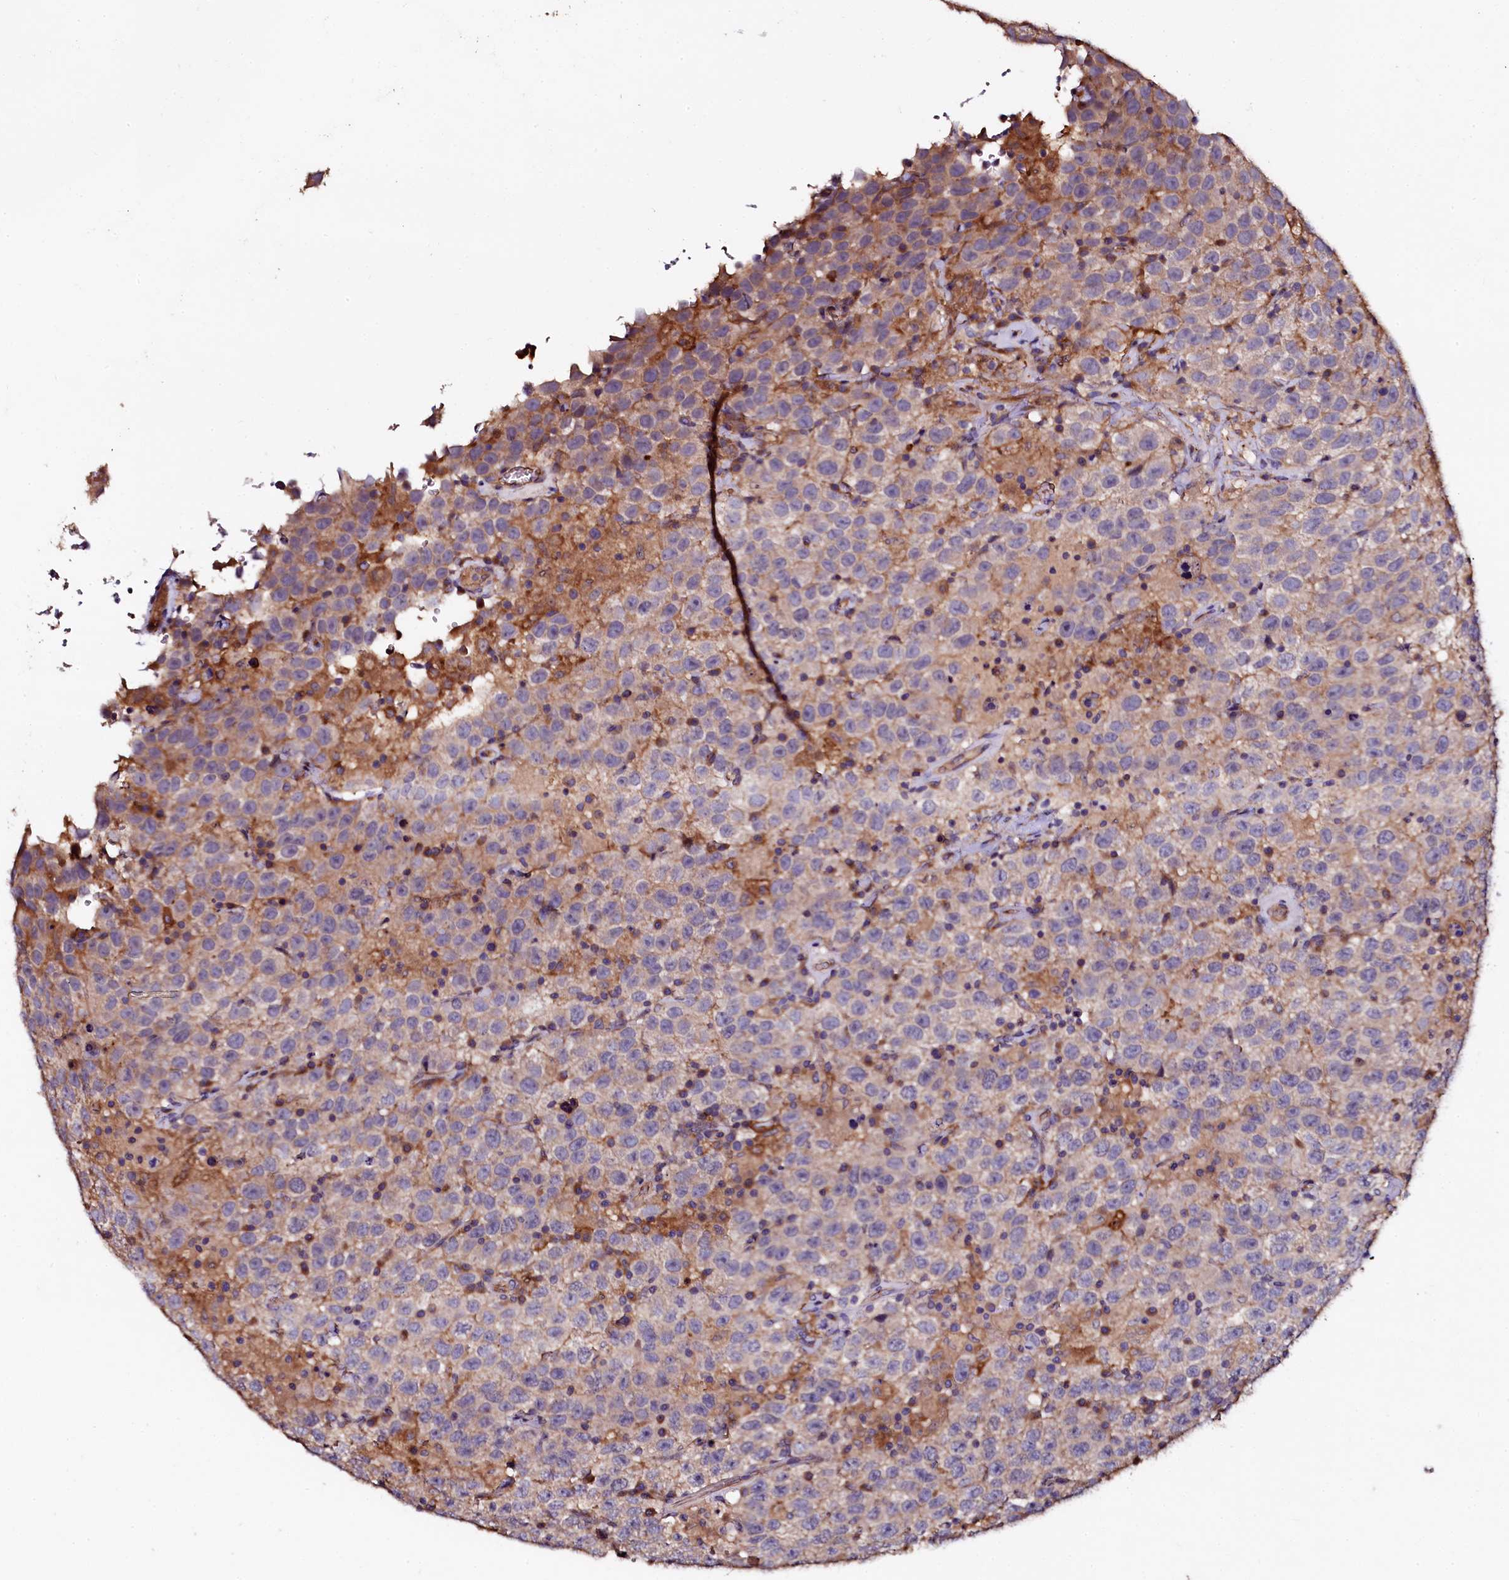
{"staining": {"intensity": "negative", "quantity": "none", "location": "none"}, "tissue": "testis cancer", "cell_type": "Tumor cells", "image_type": "cancer", "snomed": [{"axis": "morphology", "description": "Seminoma, NOS"}, {"axis": "topography", "description": "Testis"}], "caption": "This is an immunohistochemistry histopathology image of testis seminoma. There is no positivity in tumor cells.", "gene": "APPL2", "patient": {"sex": "male", "age": 41}}